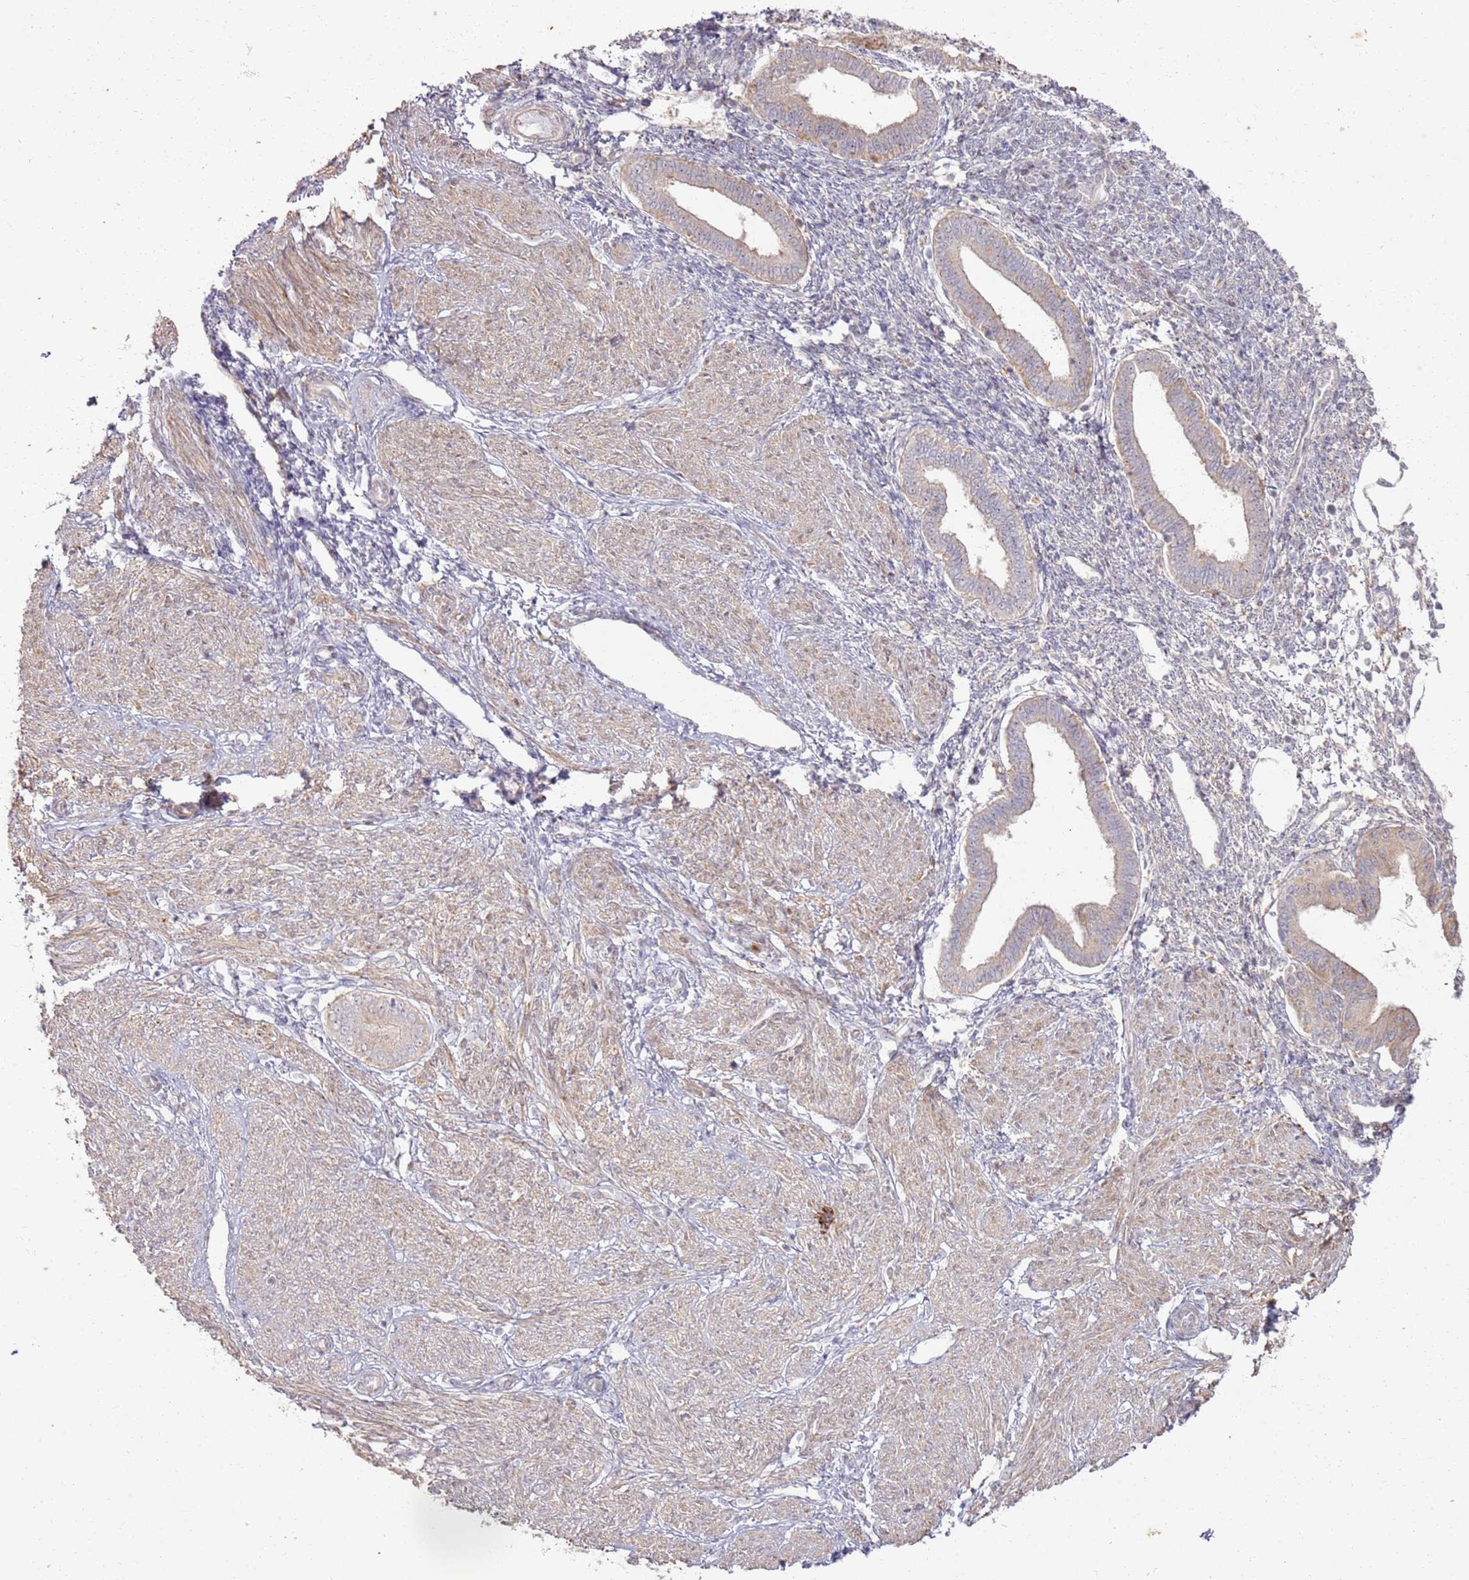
{"staining": {"intensity": "negative", "quantity": "none", "location": "none"}, "tissue": "endometrium", "cell_type": "Cells in endometrial stroma", "image_type": "normal", "snomed": [{"axis": "morphology", "description": "Normal tissue, NOS"}, {"axis": "topography", "description": "Endometrium"}], "caption": "An immunohistochemistry (IHC) photomicrograph of benign endometrium is shown. There is no staining in cells in endometrial stroma of endometrium.", "gene": "CNPY1", "patient": {"sex": "female", "age": 53}}